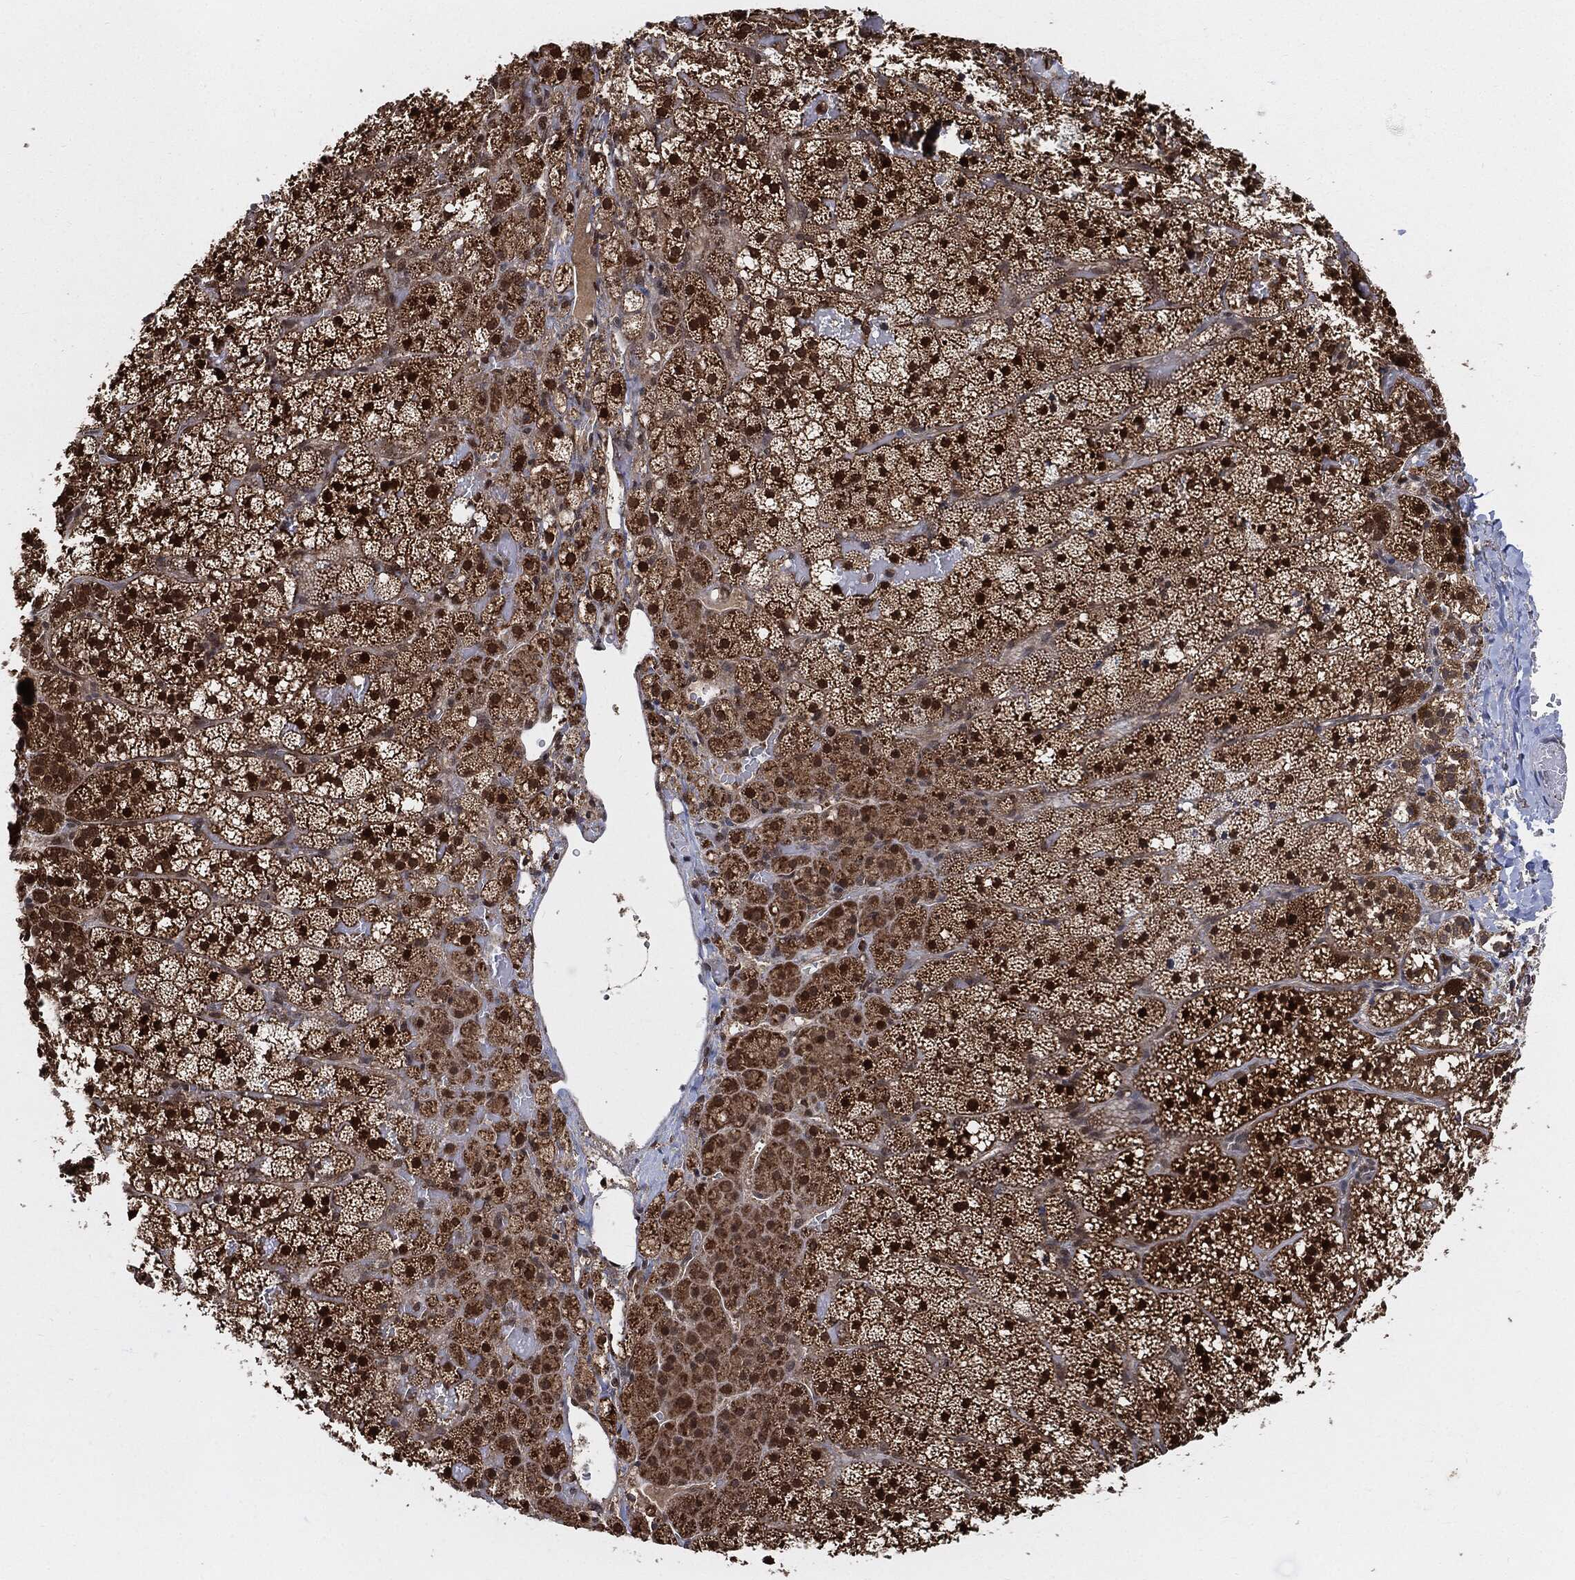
{"staining": {"intensity": "strong", "quantity": ">75%", "location": "cytoplasmic/membranous,nuclear"}, "tissue": "adrenal gland", "cell_type": "Glandular cells", "image_type": "normal", "snomed": [{"axis": "morphology", "description": "Normal tissue, NOS"}, {"axis": "topography", "description": "Adrenal gland"}], "caption": "Immunohistochemistry image of benign human adrenal gland stained for a protein (brown), which exhibits high levels of strong cytoplasmic/membranous,nuclear staining in approximately >75% of glandular cells.", "gene": "CUTA", "patient": {"sex": "male", "age": 53}}